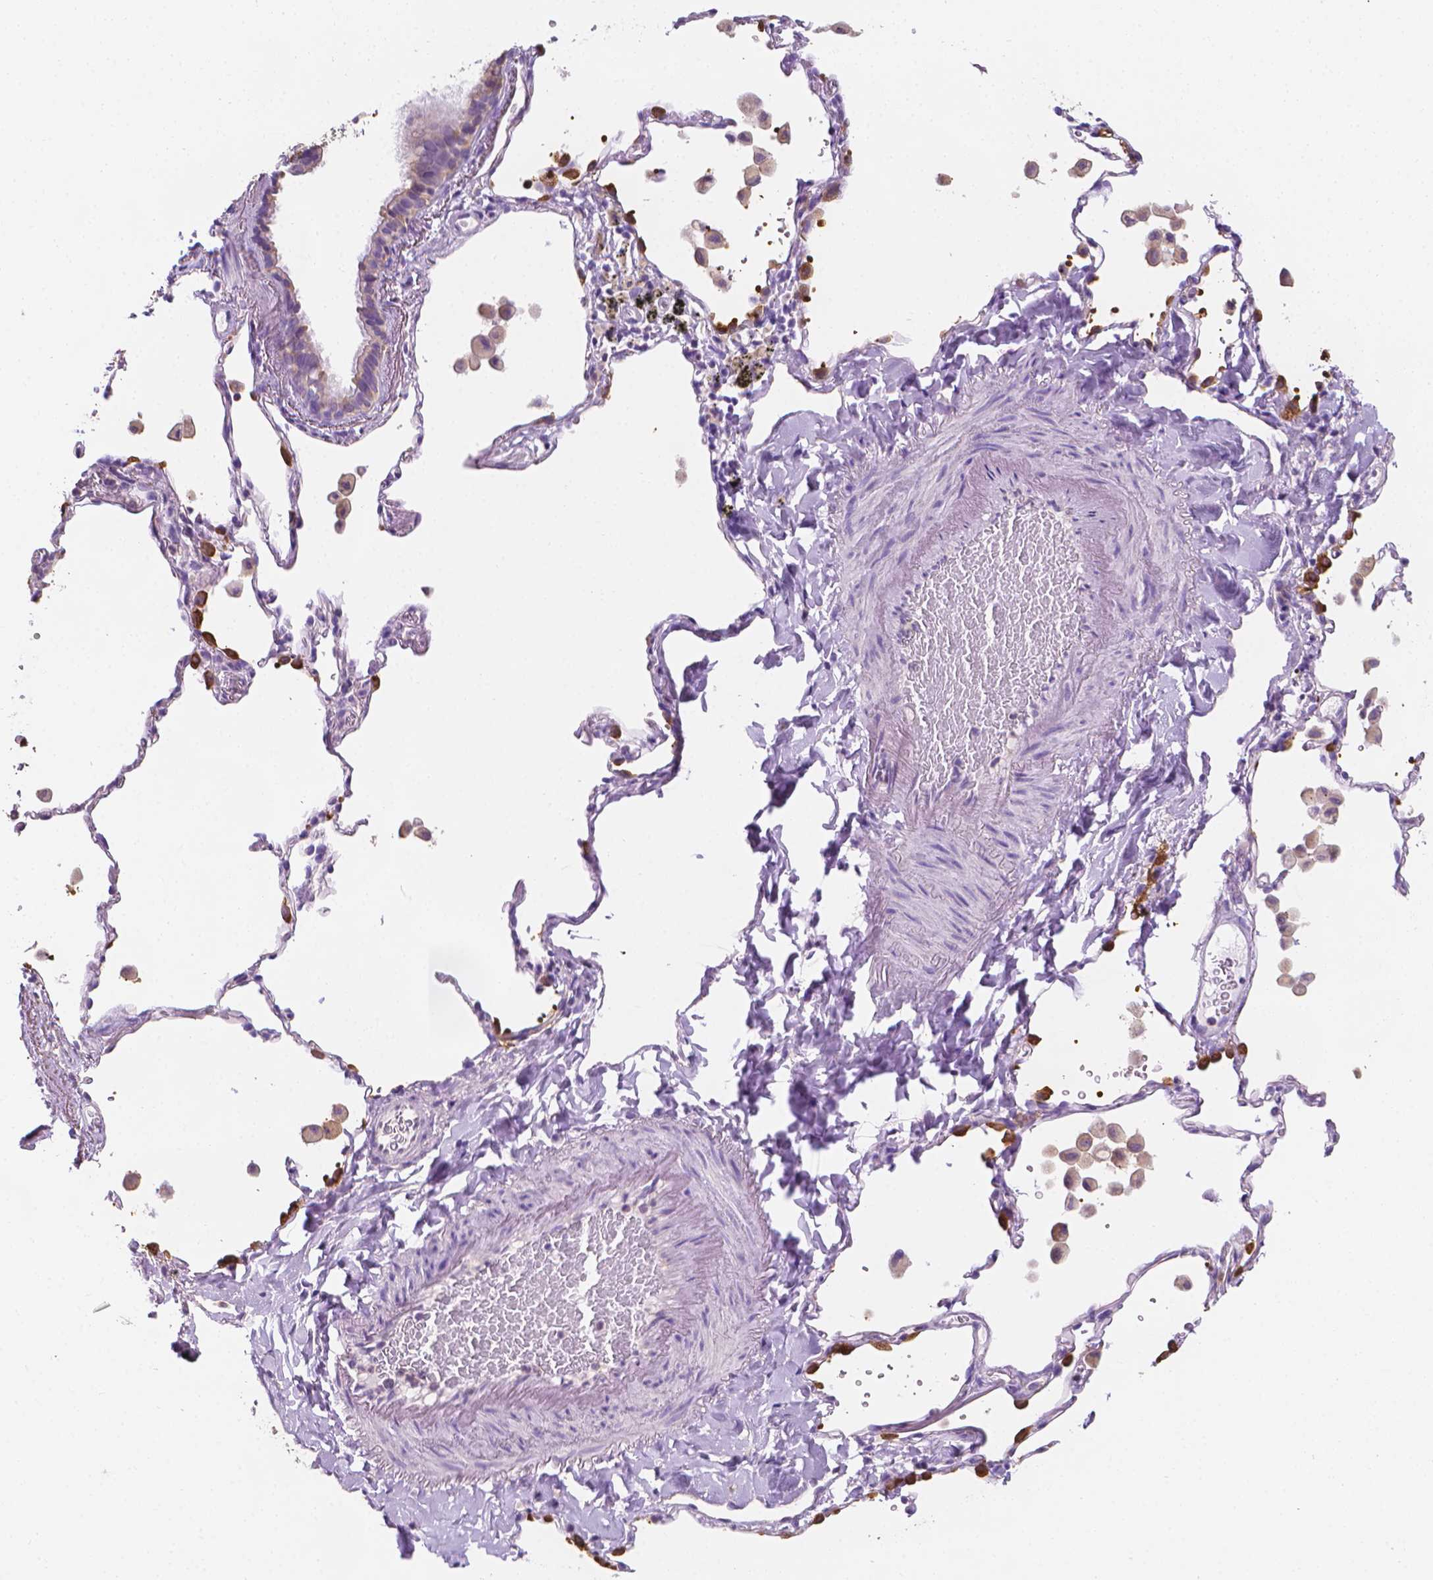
{"staining": {"intensity": "negative", "quantity": "none", "location": "none"}, "tissue": "bronchus", "cell_type": "Respiratory epithelial cells", "image_type": "normal", "snomed": [{"axis": "morphology", "description": "Normal tissue, NOS"}, {"axis": "topography", "description": "Bronchus"}, {"axis": "topography", "description": "Lung"}], "caption": "High magnification brightfield microscopy of benign bronchus stained with DAB (brown) and counterstained with hematoxylin (blue): respiratory epithelial cells show no significant expression. The staining was performed using DAB to visualize the protein expression in brown, while the nuclei were stained in blue with hematoxylin (Magnification: 20x).", "gene": "FASN", "patient": {"sex": "male", "age": 54}}